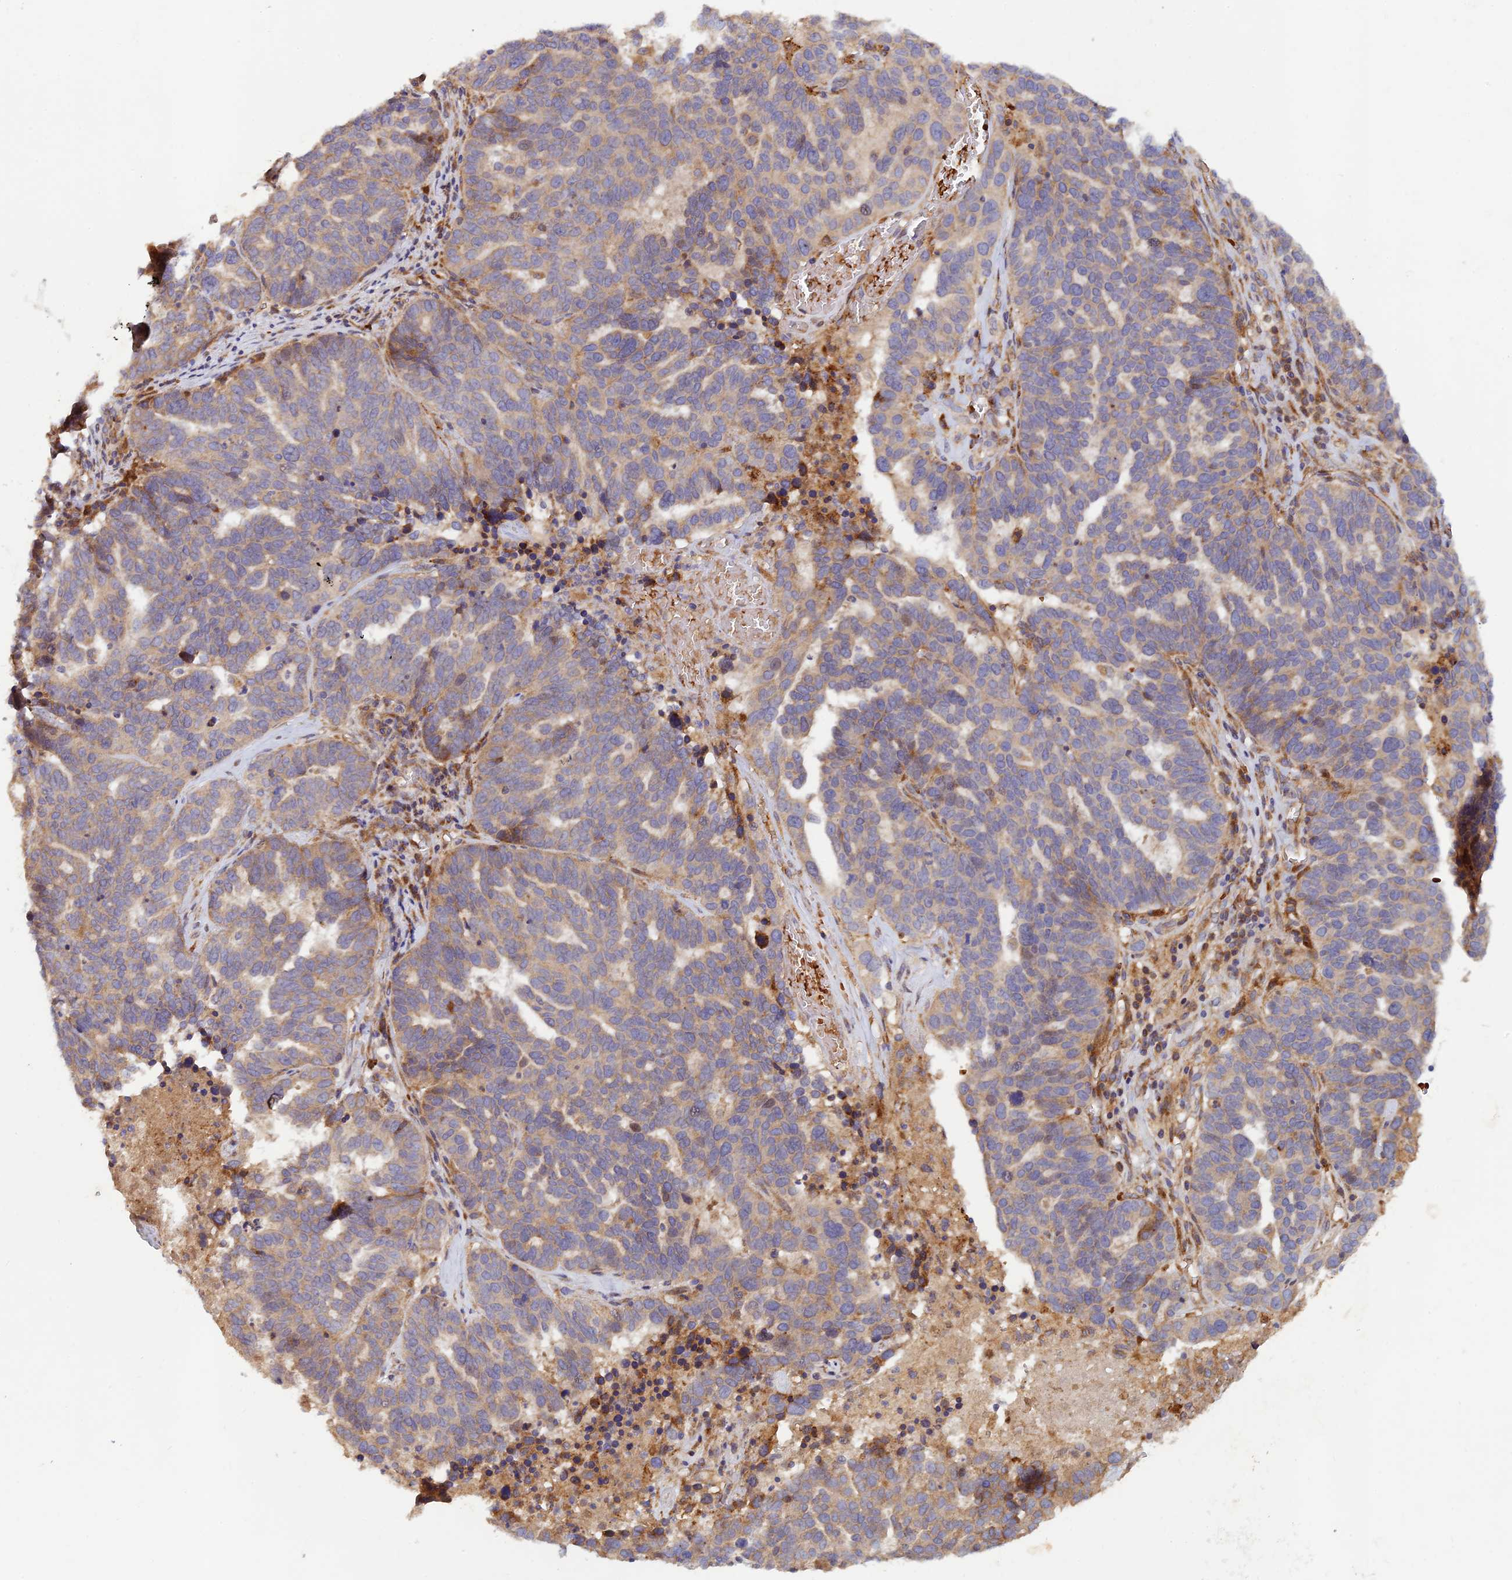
{"staining": {"intensity": "moderate", "quantity": "<25%", "location": "cytoplasmic/membranous"}, "tissue": "ovarian cancer", "cell_type": "Tumor cells", "image_type": "cancer", "snomed": [{"axis": "morphology", "description": "Cystadenocarcinoma, serous, NOS"}, {"axis": "topography", "description": "Ovary"}], "caption": "Immunohistochemical staining of ovarian cancer (serous cystadenocarcinoma) reveals low levels of moderate cytoplasmic/membranous protein positivity in about <25% of tumor cells.", "gene": "GMCL1", "patient": {"sex": "female", "age": 59}}